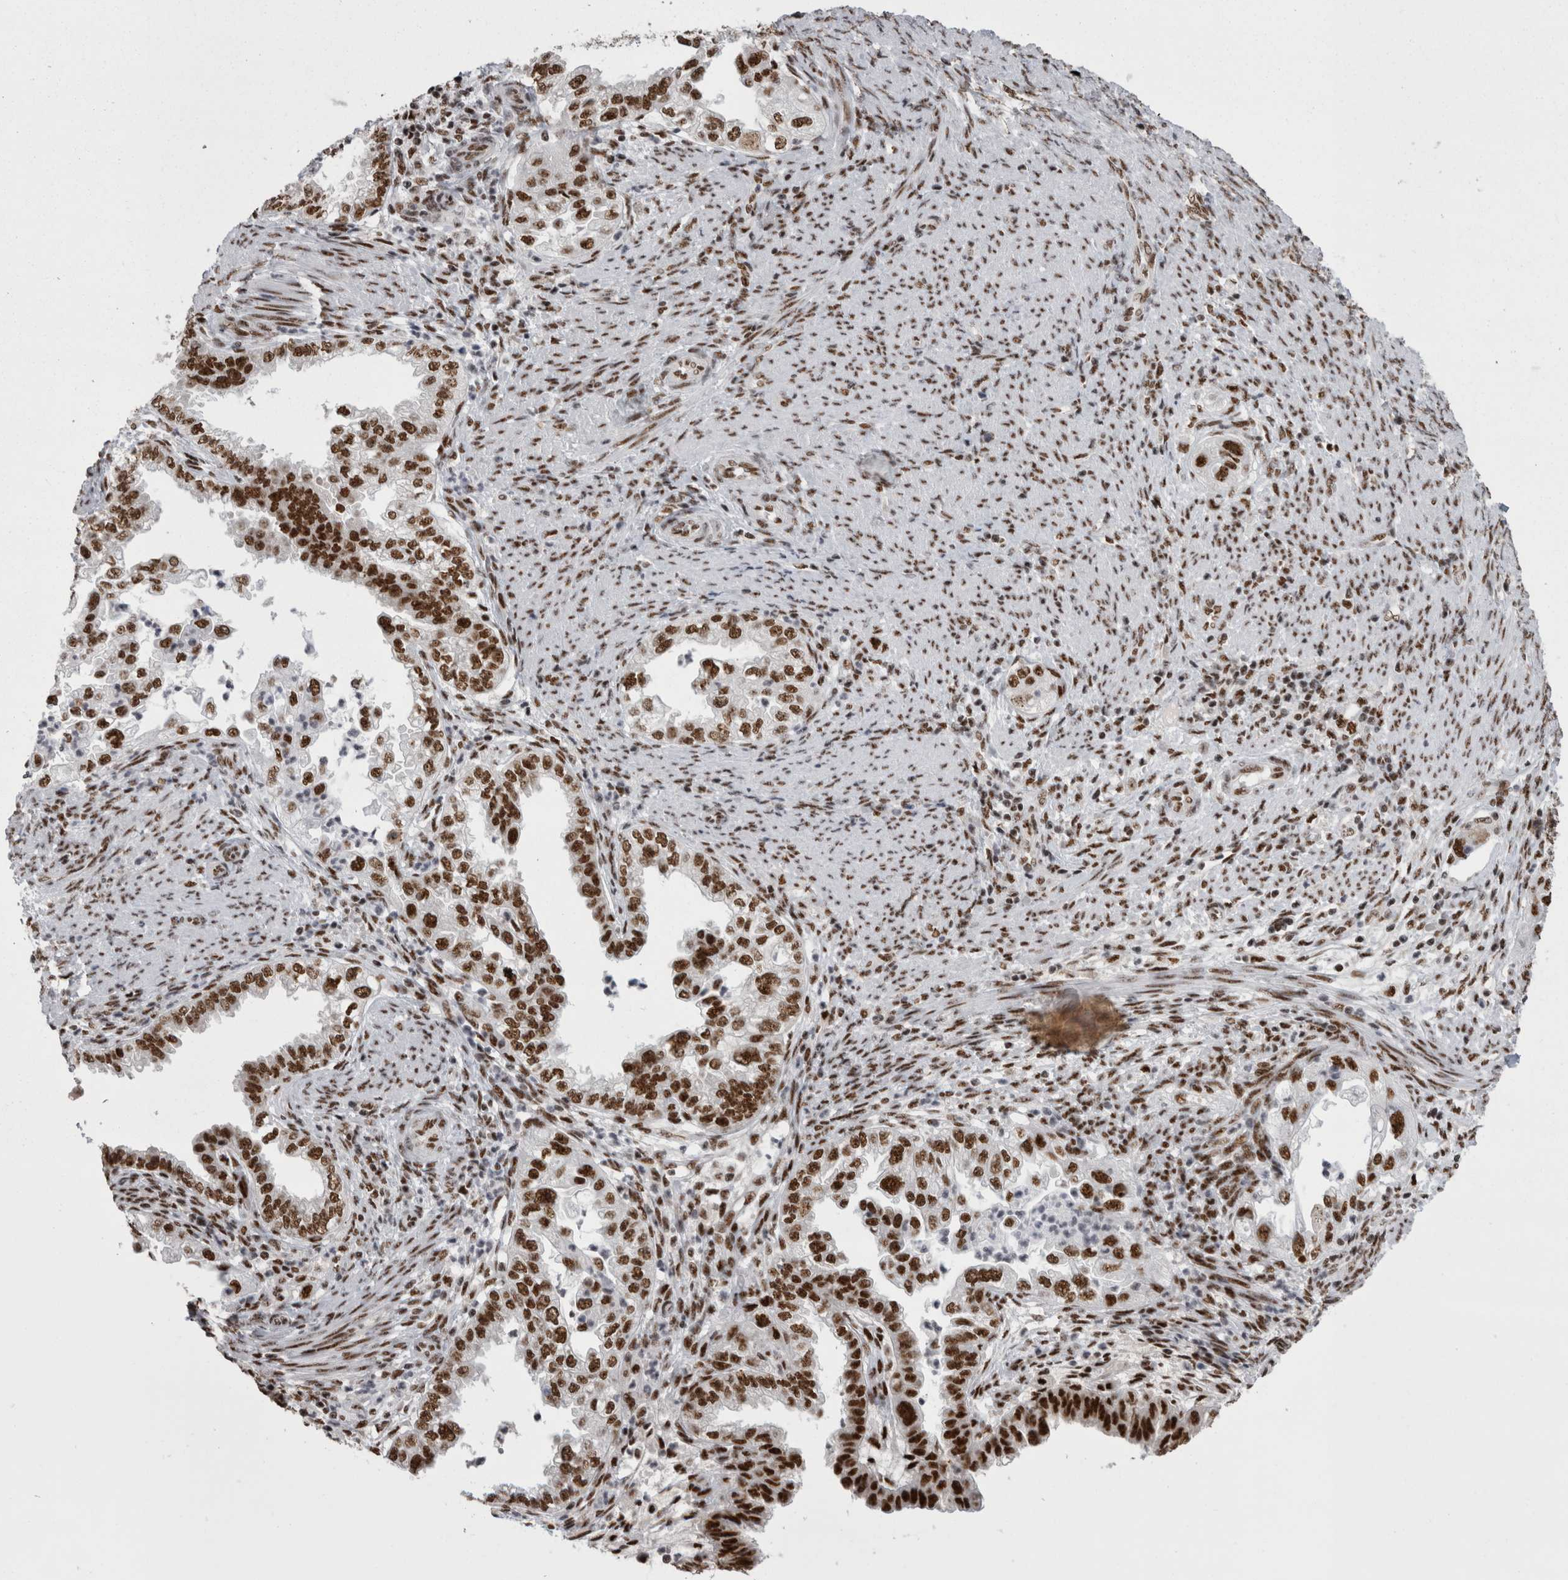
{"staining": {"intensity": "strong", "quantity": ">75%", "location": "nuclear"}, "tissue": "endometrial cancer", "cell_type": "Tumor cells", "image_type": "cancer", "snomed": [{"axis": "morphology", "description": "Adenocarcinoma, NOS"}, {"axis": "topography", "description": "Endometrium"}], "caption": "Endometrial adenocarcinoma tissue demonstrates strong nuclear positivity in about >75% of tumor cells", "gene": "SNRNP40", "patient": {"sex": "female", "age": 85}}